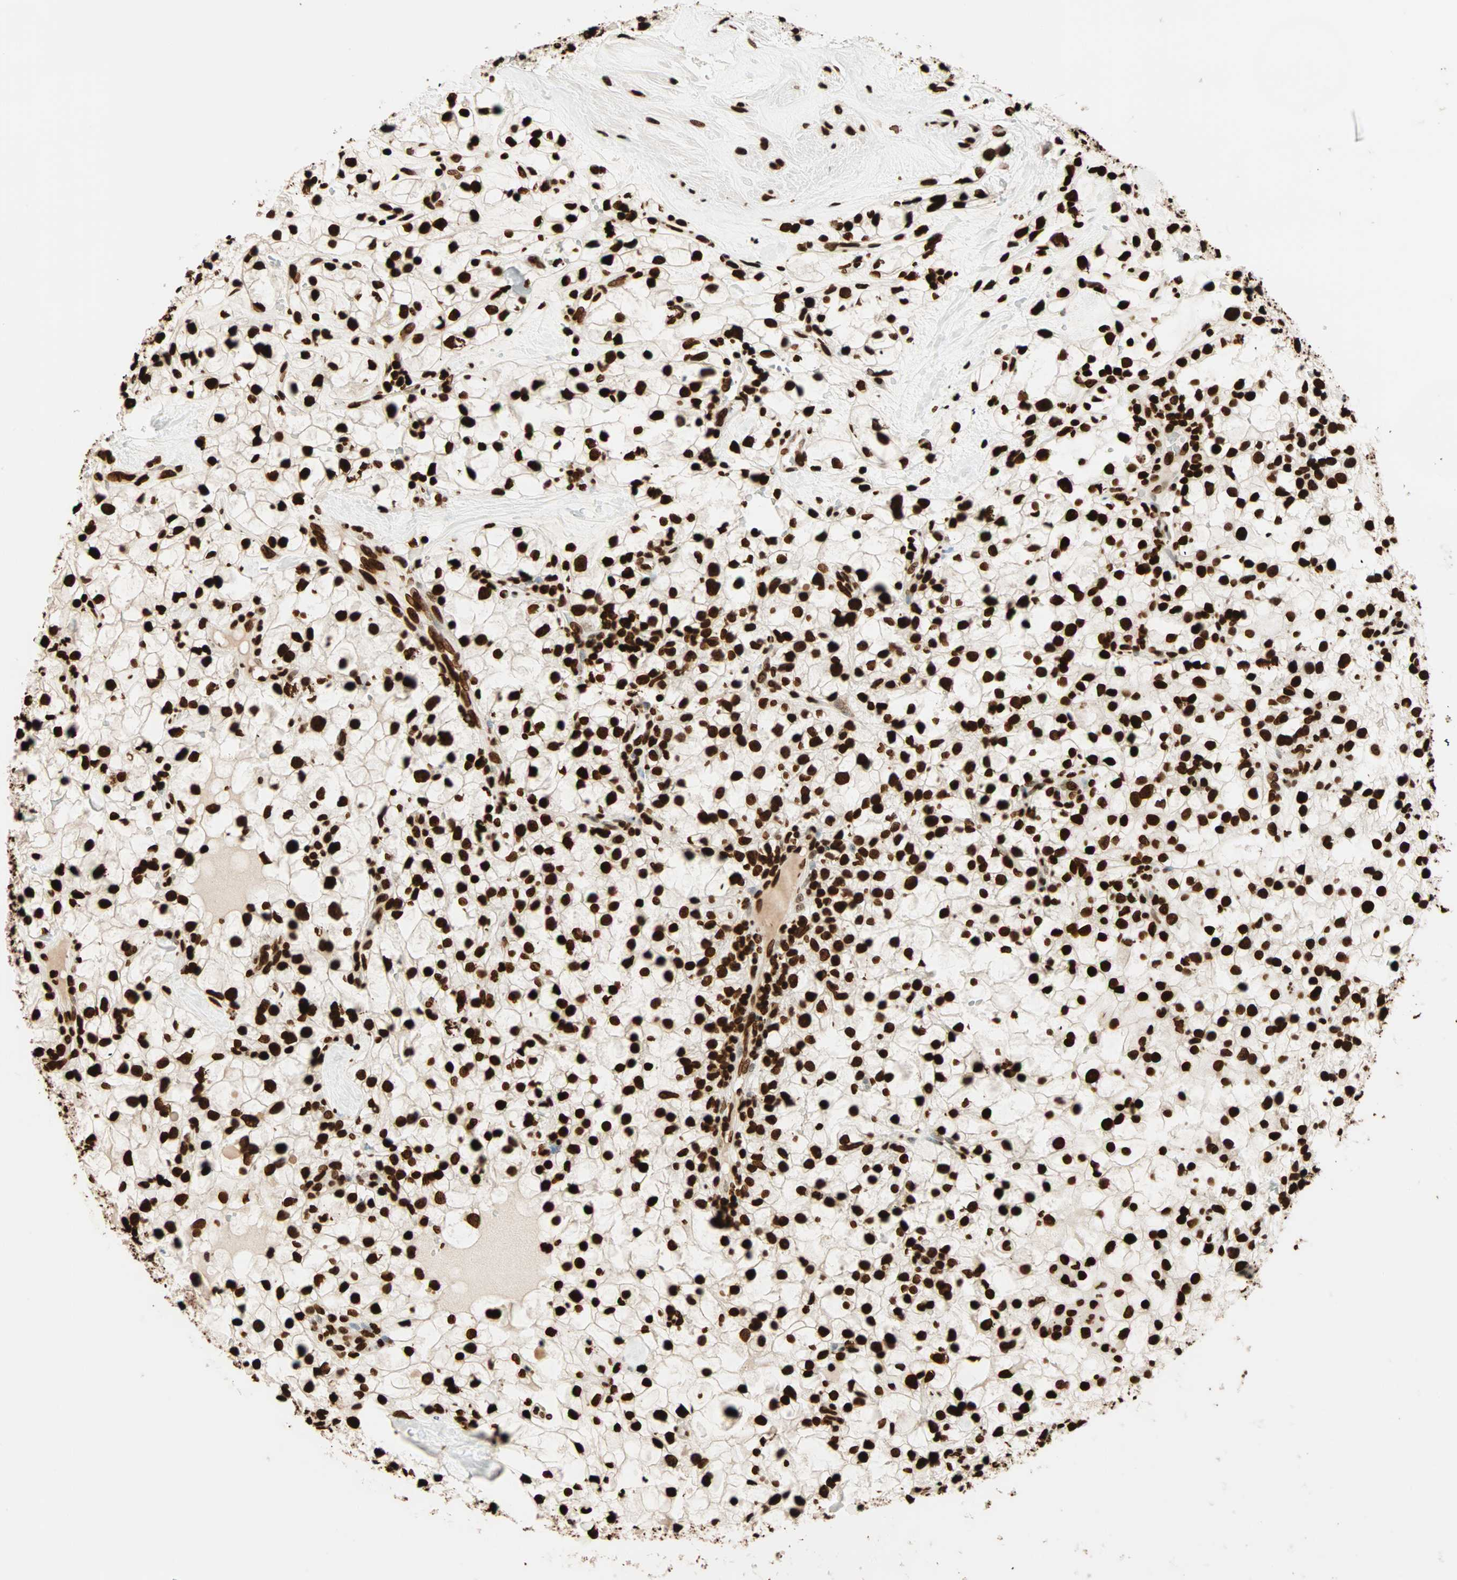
{"staining": {"intensity": "strong", "quantity": ">75%", "location": "nuclear"}, "tissue": "renal cancer", "cell_type": "Tumor cells", "image_type": "cancer", "snomed": [{"axis": "morphology", "description": "Adenocarcinoma, NOS"}, {"axis": "topography", "description": "Kidney"}], "caption": "A high amount of strong nuclear staining is identified in approximately >75% of tumor cells in renal cancer tissue.", "gene": "GLI2", "patient": {"sex": "female", "age": 60}}